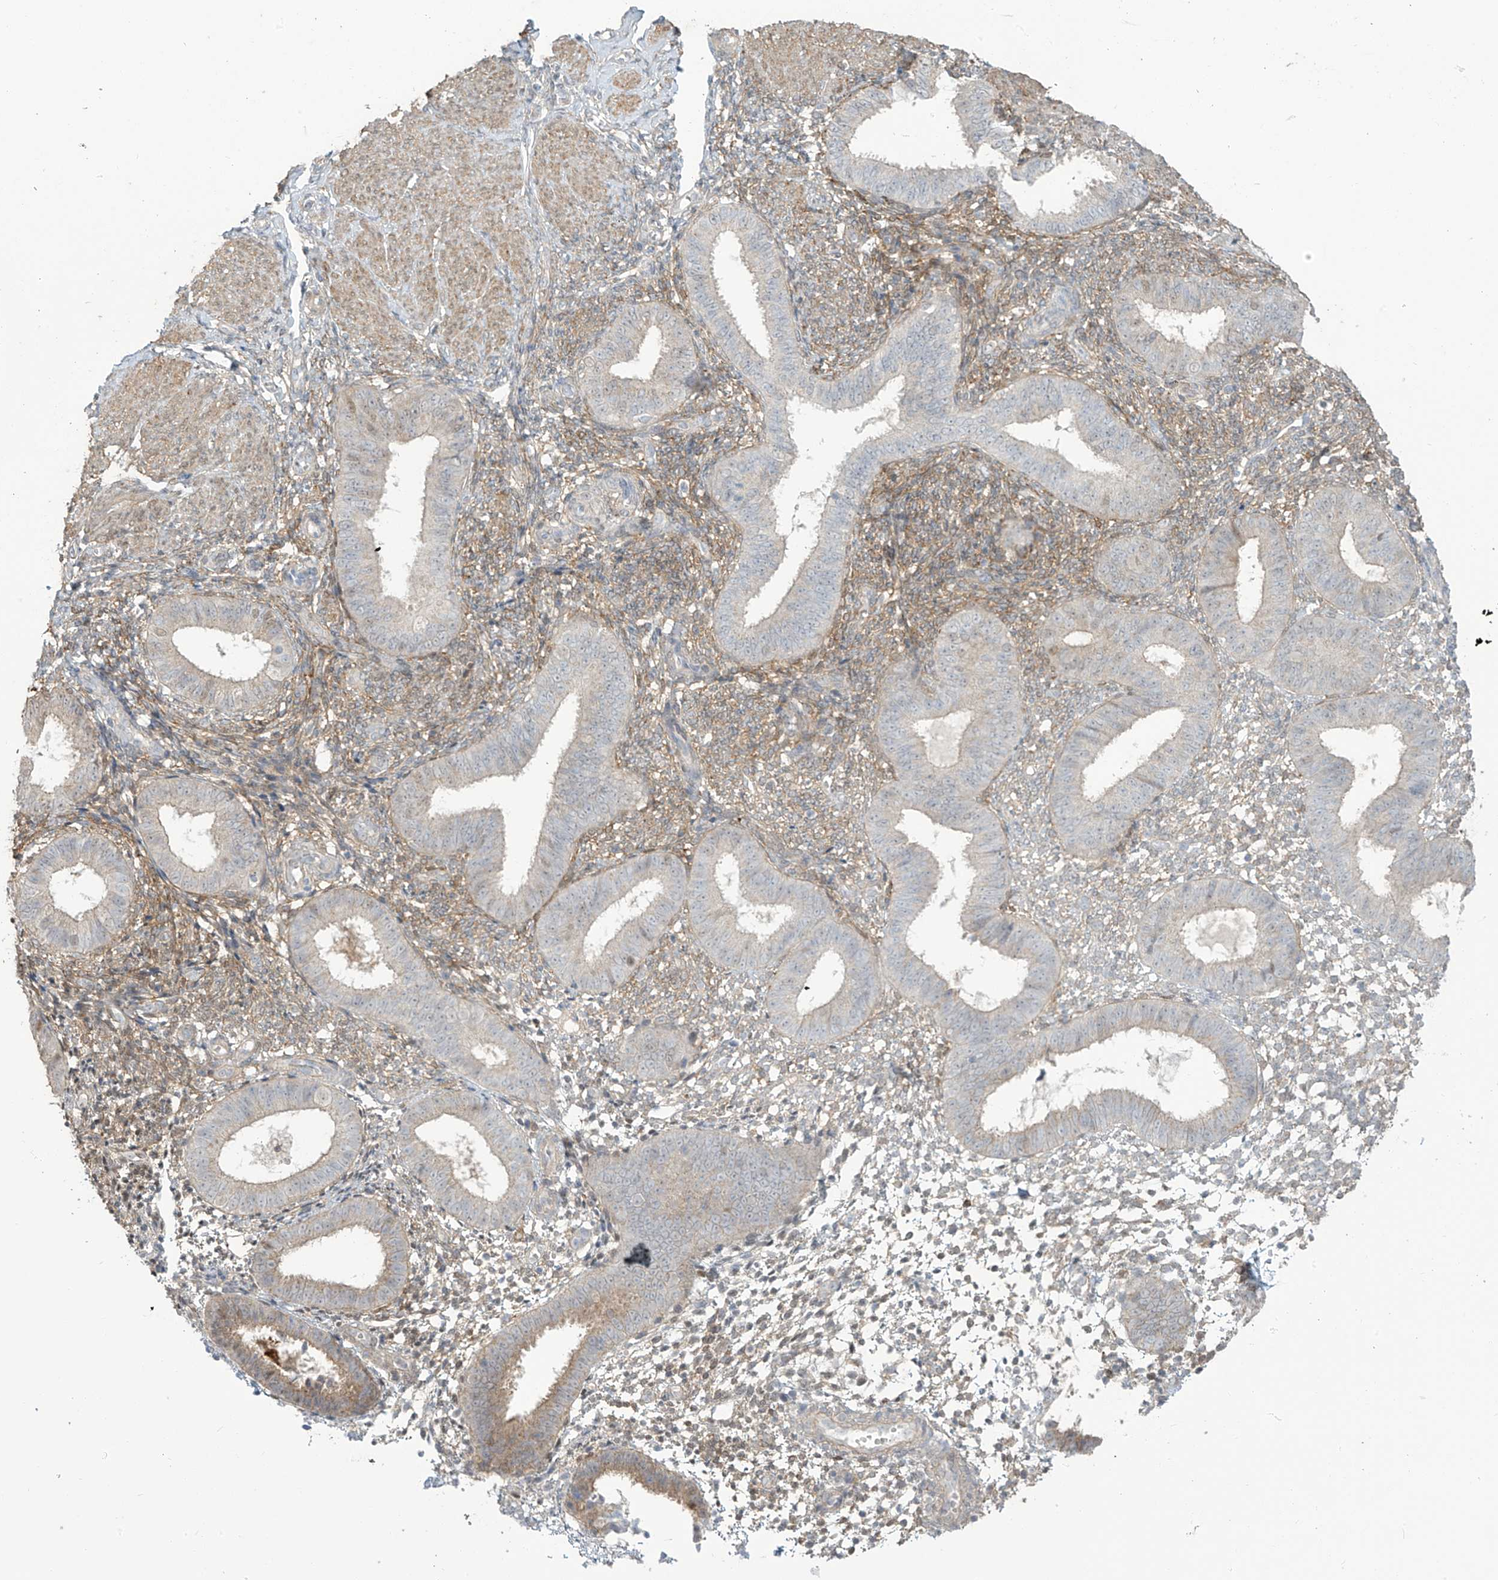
{"staining": {"intensity": "moderate", "quantity": "25%-75%", "location": "cytoplasmic/membranous"}, "tissue": "endometrium", "cell_type": "Cells in endometrial stroma", "image_type": "normal", "snomed": [{"axis": "morphology", "description": "Normal tissue, NOS"}, {"axis": "topography", "description": "Uterus"}, {"axis": "topography", "description": "Endometrium"}], "caption": "Endometrium stained for a protein (brown) demonstrates moderate cytoplasmic/membranous positive staining in approximately 25%-75% of cells in endometrial stroma.", "gene": "TAGAP", "patient": {"sex": "female", "age": 48}}